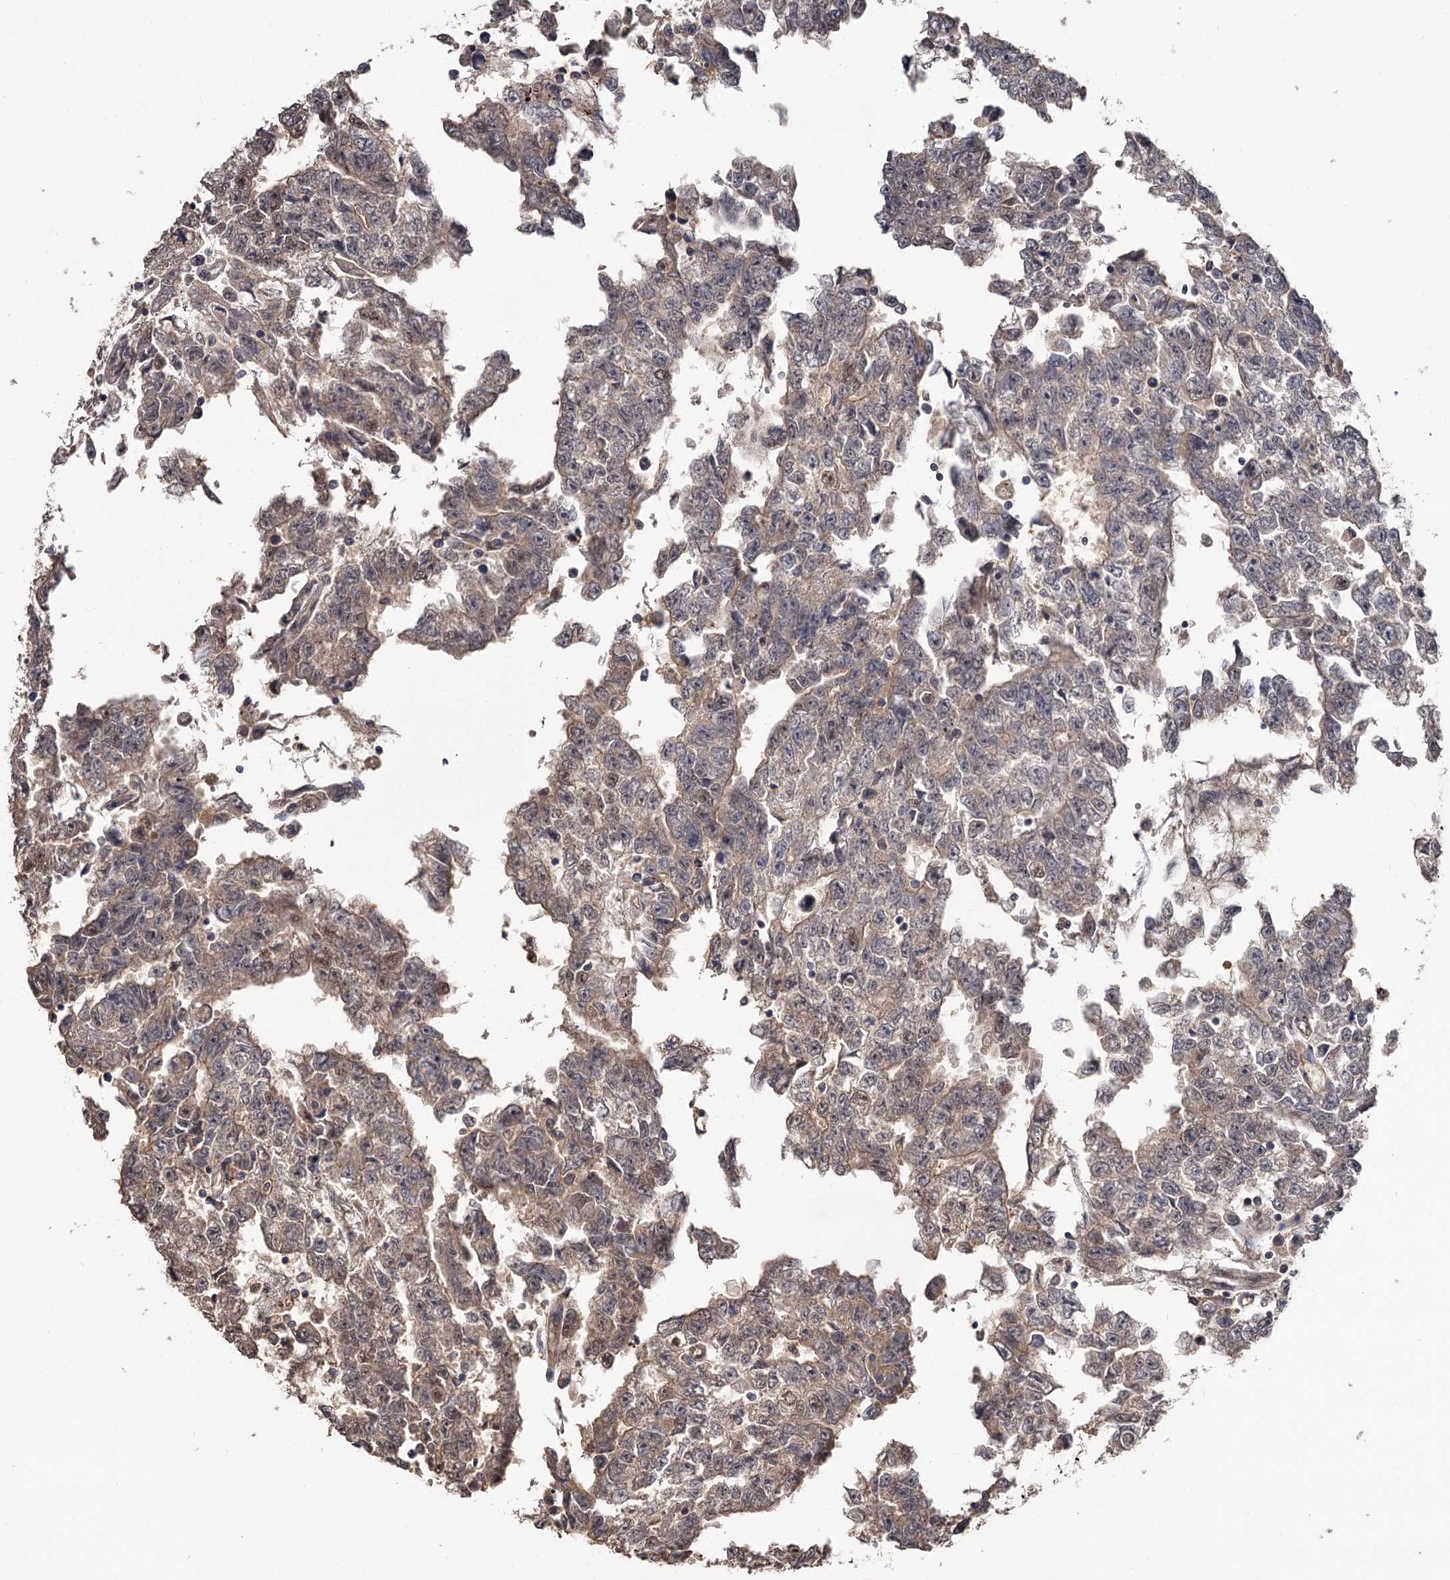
{"staining": {"intensity": "moderate", "quantity": "25%-75%", "location": "cytoplasmic/membranous,nuclear"}, "tissue": "testis cancer", "cell_type": "Tumor cells", "image_type": "cancer", "snomed": [{"axis": "morphology", "description": "Carcinoma, Embryonal, NOS"}, {"axis": "topography", "description": "Testis"}], "caption": "IHC (DAB) staining of testis cancer reveals moderate cytoplasmic/membranous and nuclear protein staining in approximately 25%-75% of tumor cells.", "gene": "PRPF40B", "patient": {"sex": "male", "age": 25}}